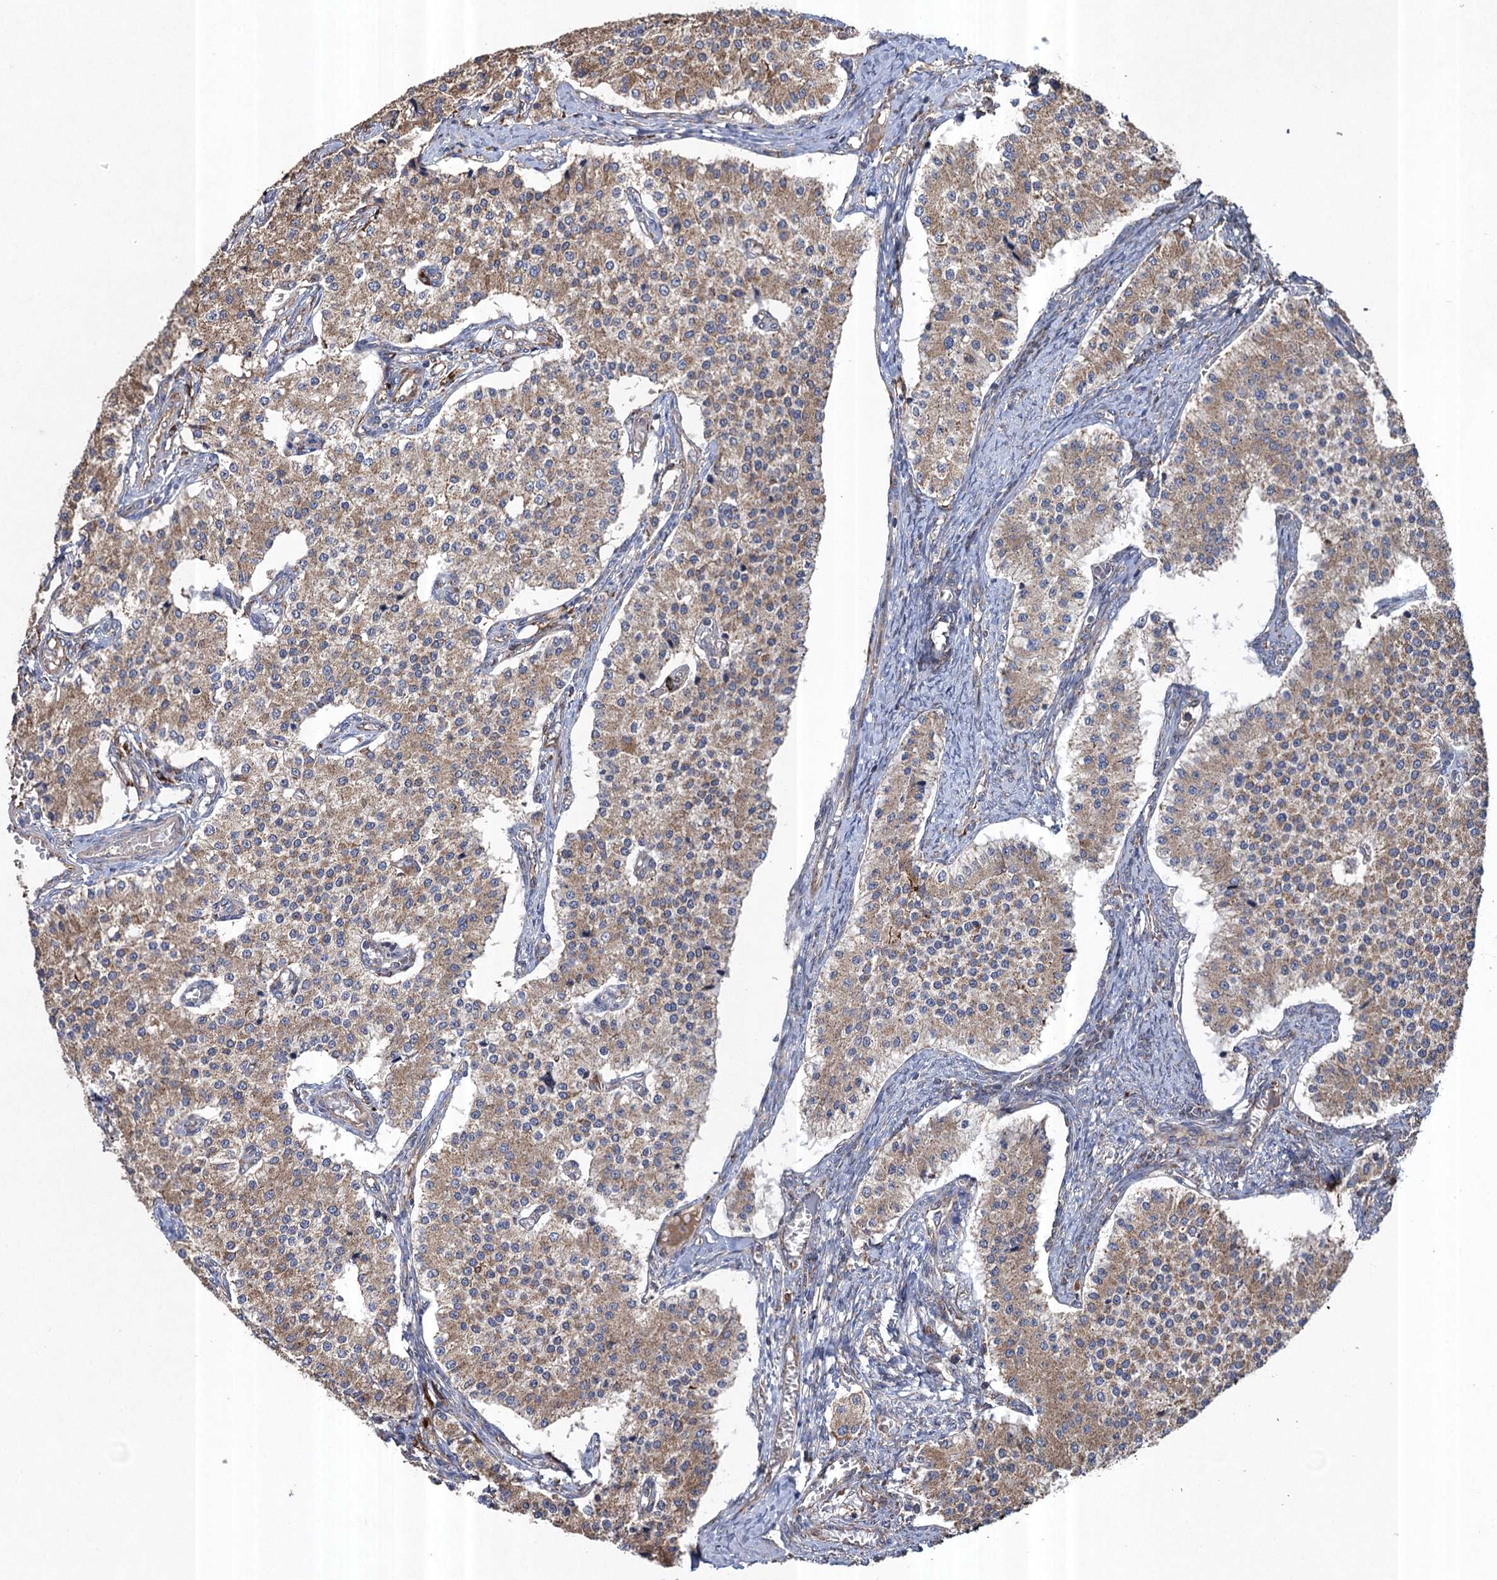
{"staining": {"intensity": "moderate", "quantity": ">75%", "location": "cytoplasmic/membranous"}, "tissue": "carcinoid", "cell_type": "Tumor cells", "image_type": "cancer", "snomed": [{"axis": "morphology", "description": "Carcinoid, malignant, NOS"}, {"axis": "topography", "description": "Colon"}], "caption": "This is an image of immunohistochemistry (IHC) staining of carcinoid (malignant), which shows moderate staining in the cytoplasmic/membranous of tumor cells.", "gene": "TXNDC11", "patient": {"sex": "female", "age": 52}}